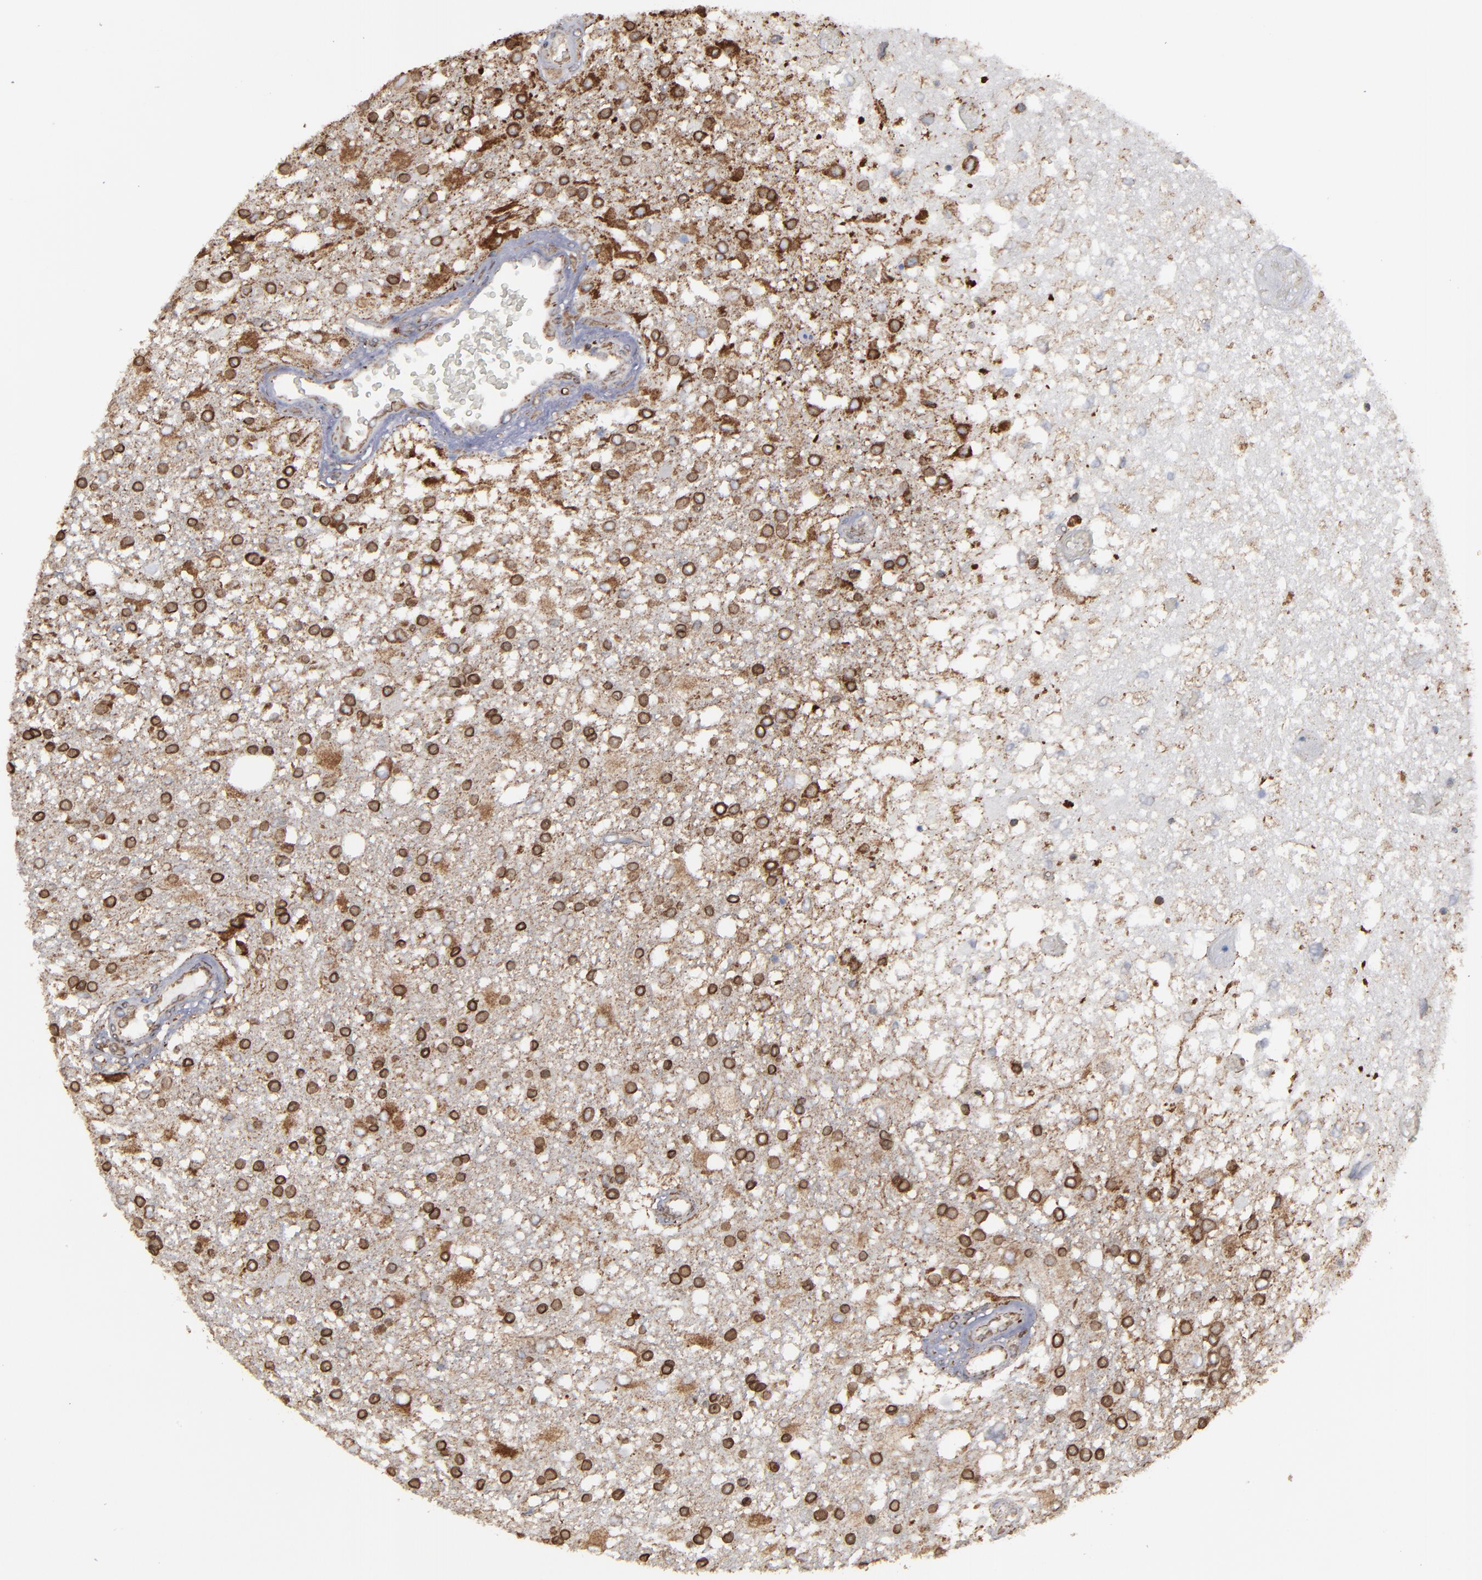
{"staining": {"intensity": "strong", "quantity": "<25%", "location": "cytoplasmic/membranous"}, "tissue": "glioma", "cell_type": "Tumor cells", "image_type": "cancer", "snomed": [{"axis": "morphology", "description": "Glioma, malignant, High grade"}, {"axis": "topography", "description": "Cerebral cortex"}], "caption": "Human glioma stained for a protein (brown) shows strong cytoplasmic/membranous positive staining in about <25% of tumor cells.", "gene": "ERLIN2", "patient": {"sex": "male", "age": 79}}